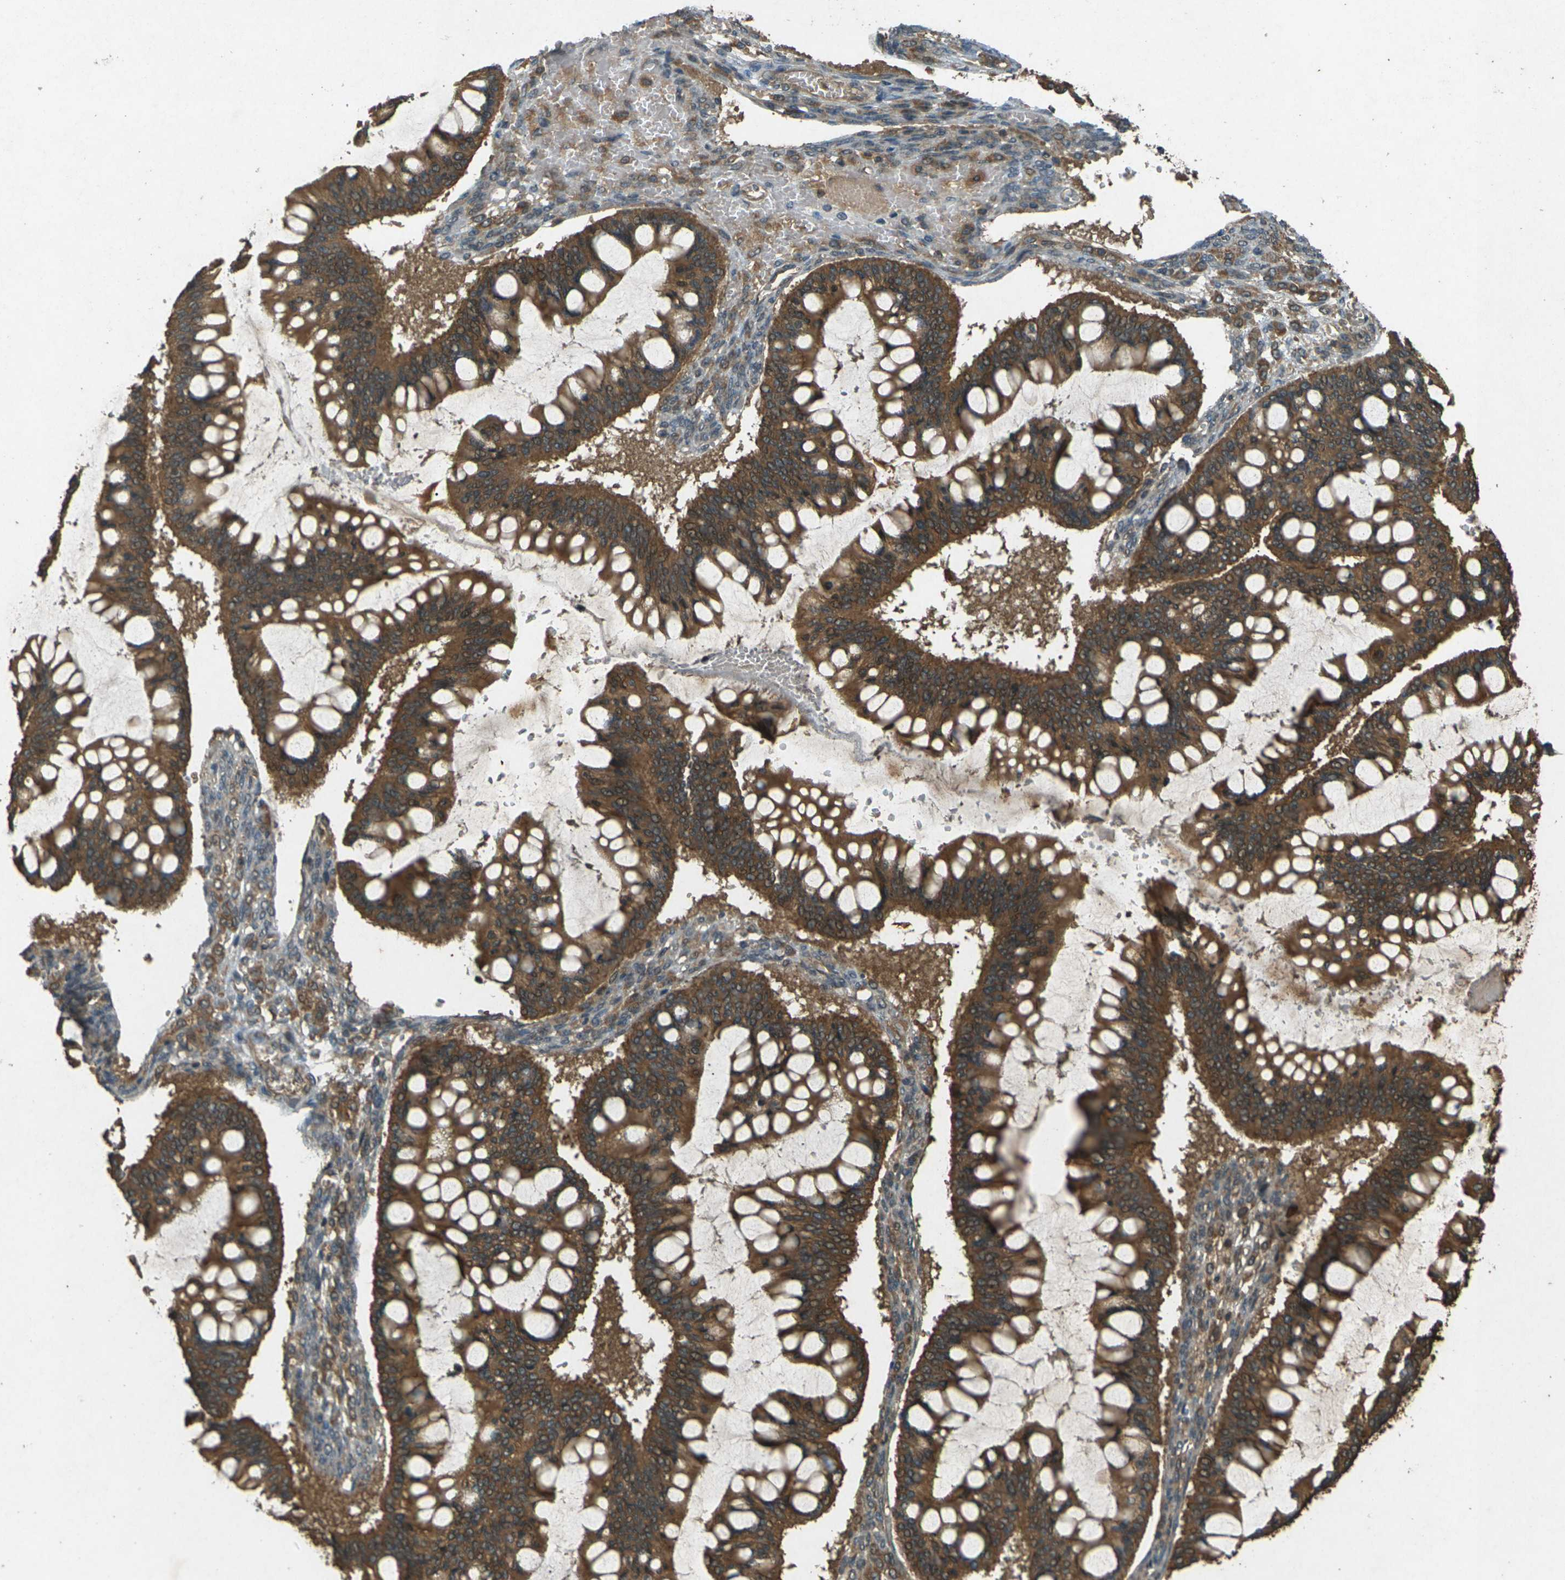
{"staining": {"intensity": "strong", "quantity": ">75%", "location": "cytoplasmic/membranous"}, "tissue": "ovarian cancer", "cell_type": "Tumor cells", "image_type": "cancer", "snomed": [{"axis": "morphology", "description": "Cystadenocarcinoma, mucinous, NOS"}, {"axis": "topography", "description": "Ovary"}], "caption": "A micrograph of ovarian cancer stained for a protein exhibits strong cytoplasmic/membranous brown staining in tumor cells.", "gene": "TAP1", "patient": {"sex": "female", "age": 73}}